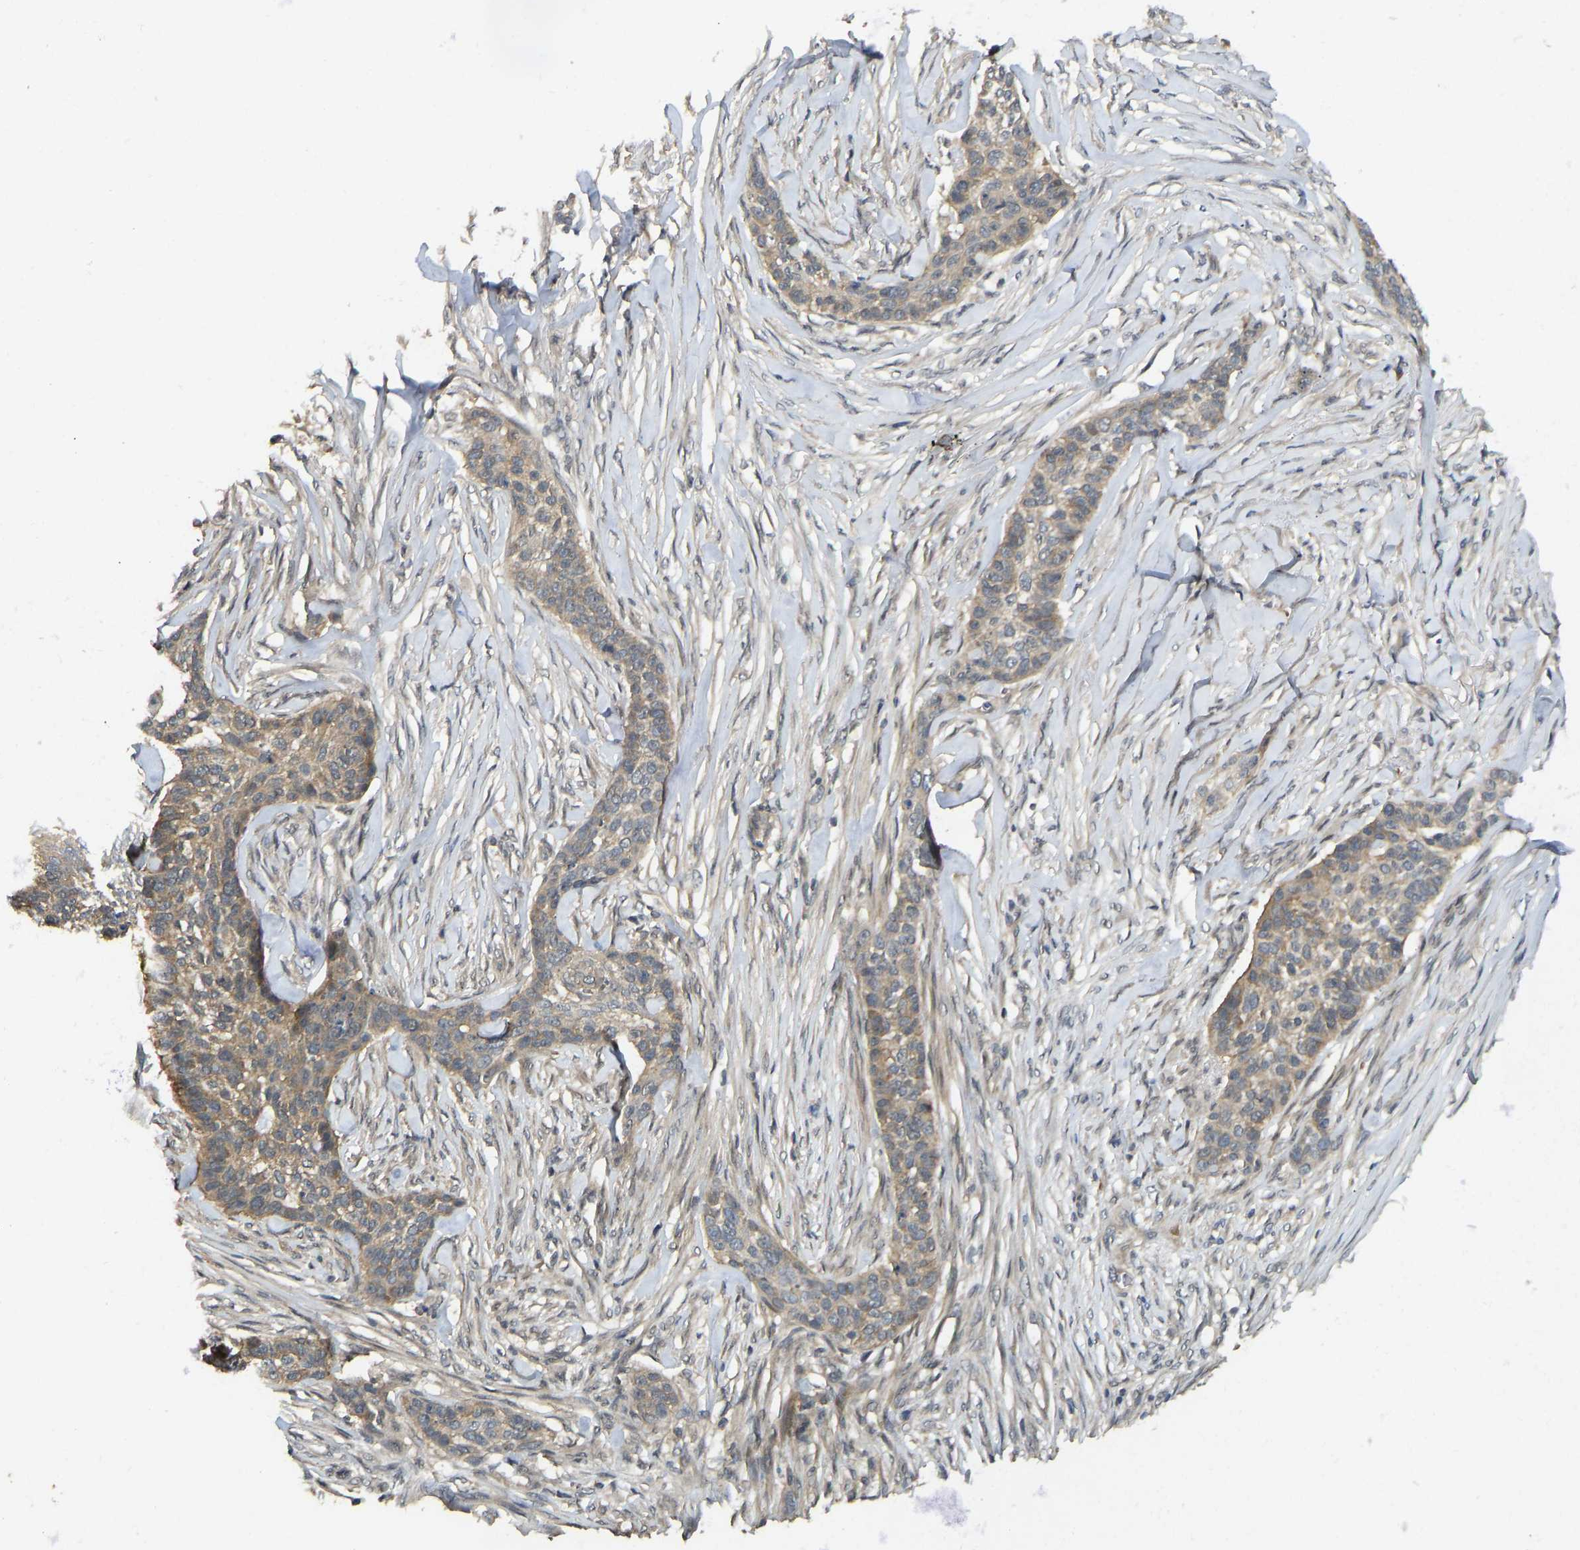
{"staining": {"intensity": "moderate", "quantity": ">75%", "location": "cytoplasmic/membranous"}, "tissue": "skin cancer", "cell_type": "Tumor cells", "image_type": "cancer", "snomed": [{"axis": "morphology", "description": "Basal cell carcinoma"}, {"axis": "topography", "description": "Skin"}], "caption": "Protein staining shows moderate cytoplasmic/membranous staining in approximately >75% of tumor cells in skin cancer (basal cell carcinoma). (DAB (3,3'-diaminobenzidine) IHC, brown staining for protein, blue staining for nuclei).", "gene": "NDRG3", "patient": {"sex": "male", "age": 85}}